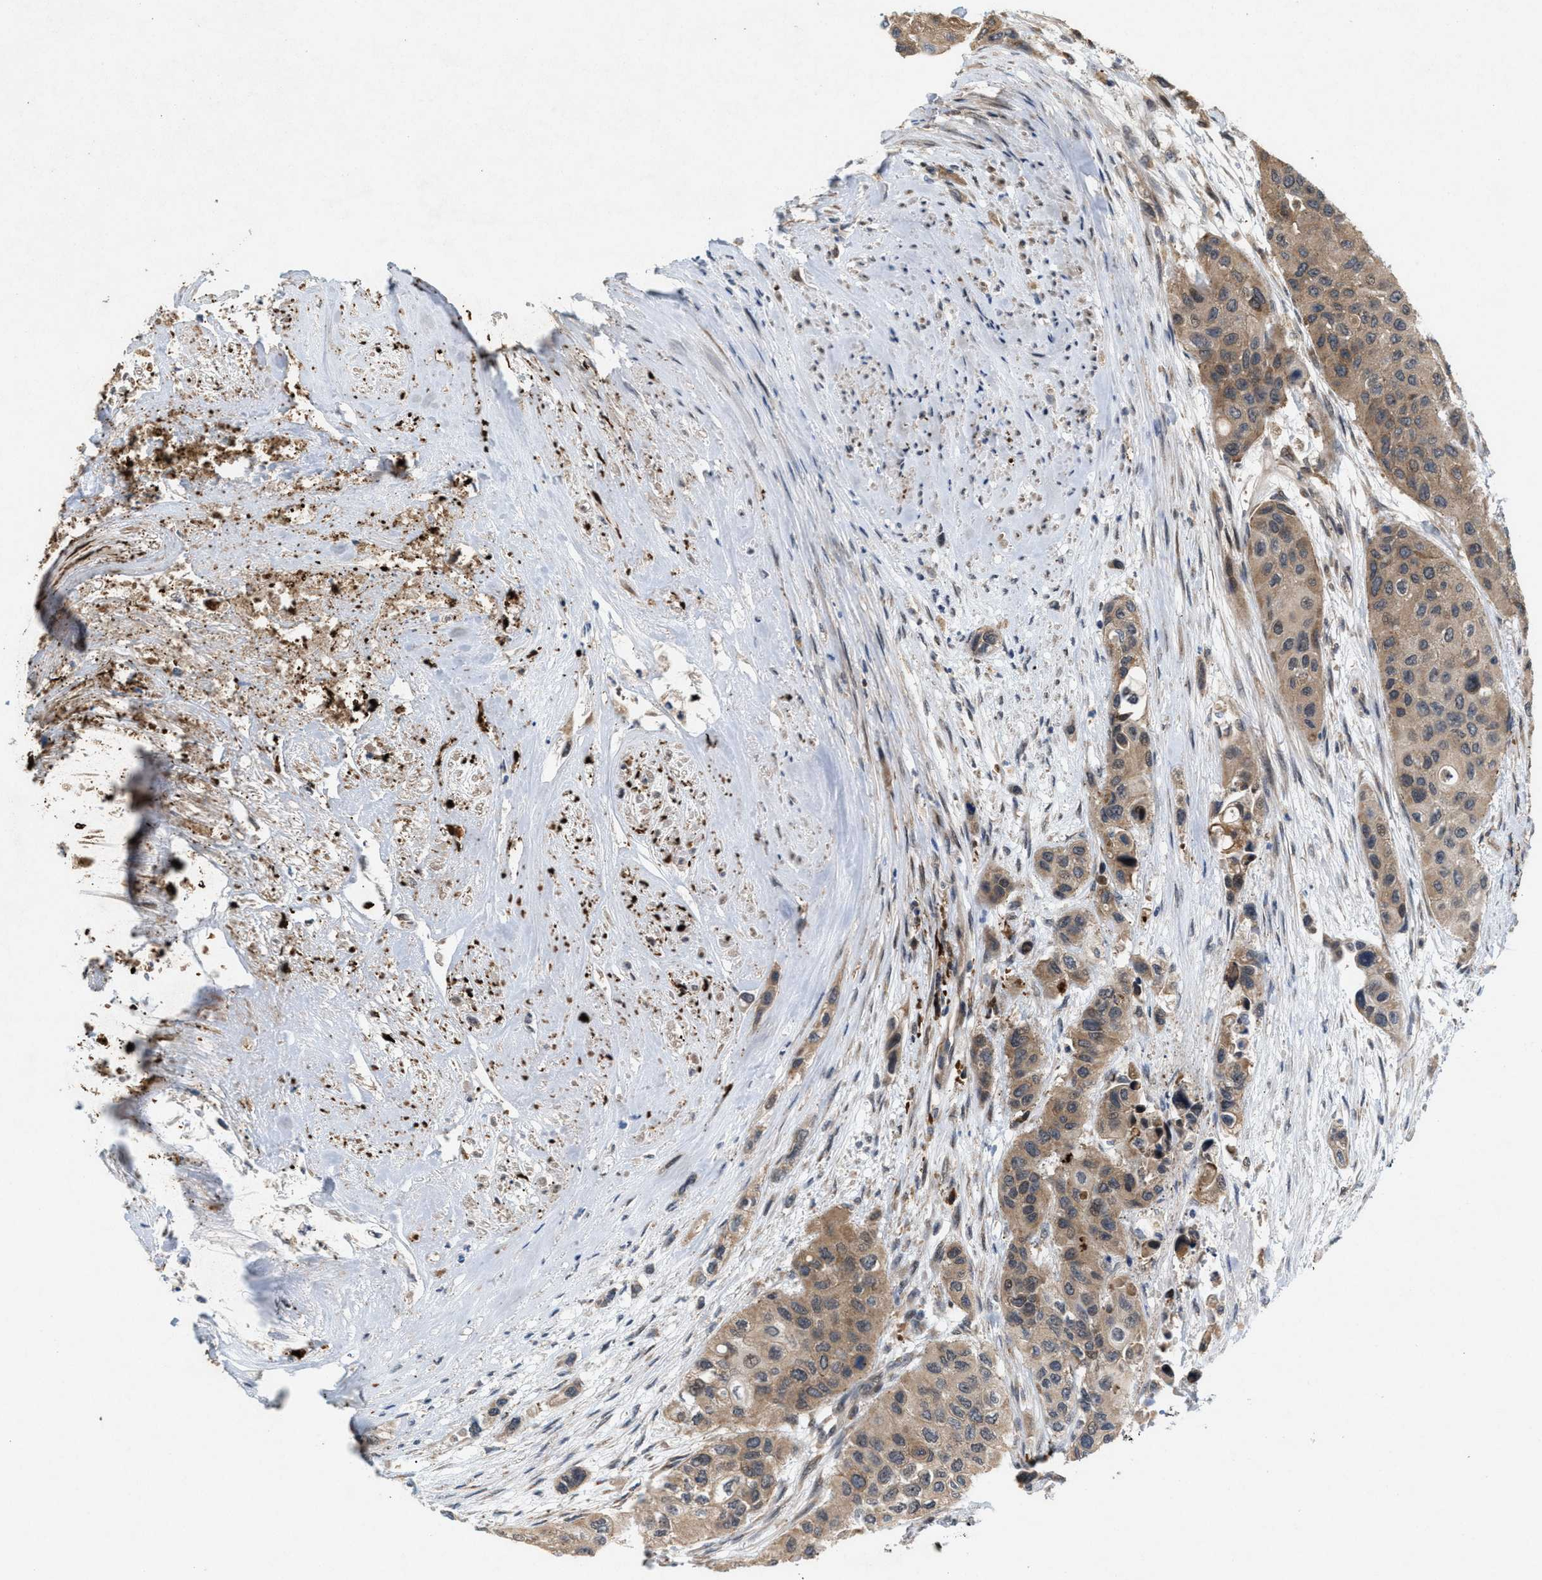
{"staining": {"intensity": "moderate", "quantity": ">75%", "location": "cytoplasmic/membranous"}, "tissue": "urothelial cancer", "cell_type": "Tumor cells", "image_type": "cancer", "snomed": [{"axis": "morphology", "description": "Urothelial carcinoma, High grade"}, {"axis": "topography", "description": "Urinary bladder"}], "caption": "A high-resolution image shows IHC staining of urothelial cancer, which demonstrates moderate cytoplasmic/membranous staining in about >75% of tumor cells.", "gene": "MFSD6", "patient": {"sex": "female", "age": 56}}